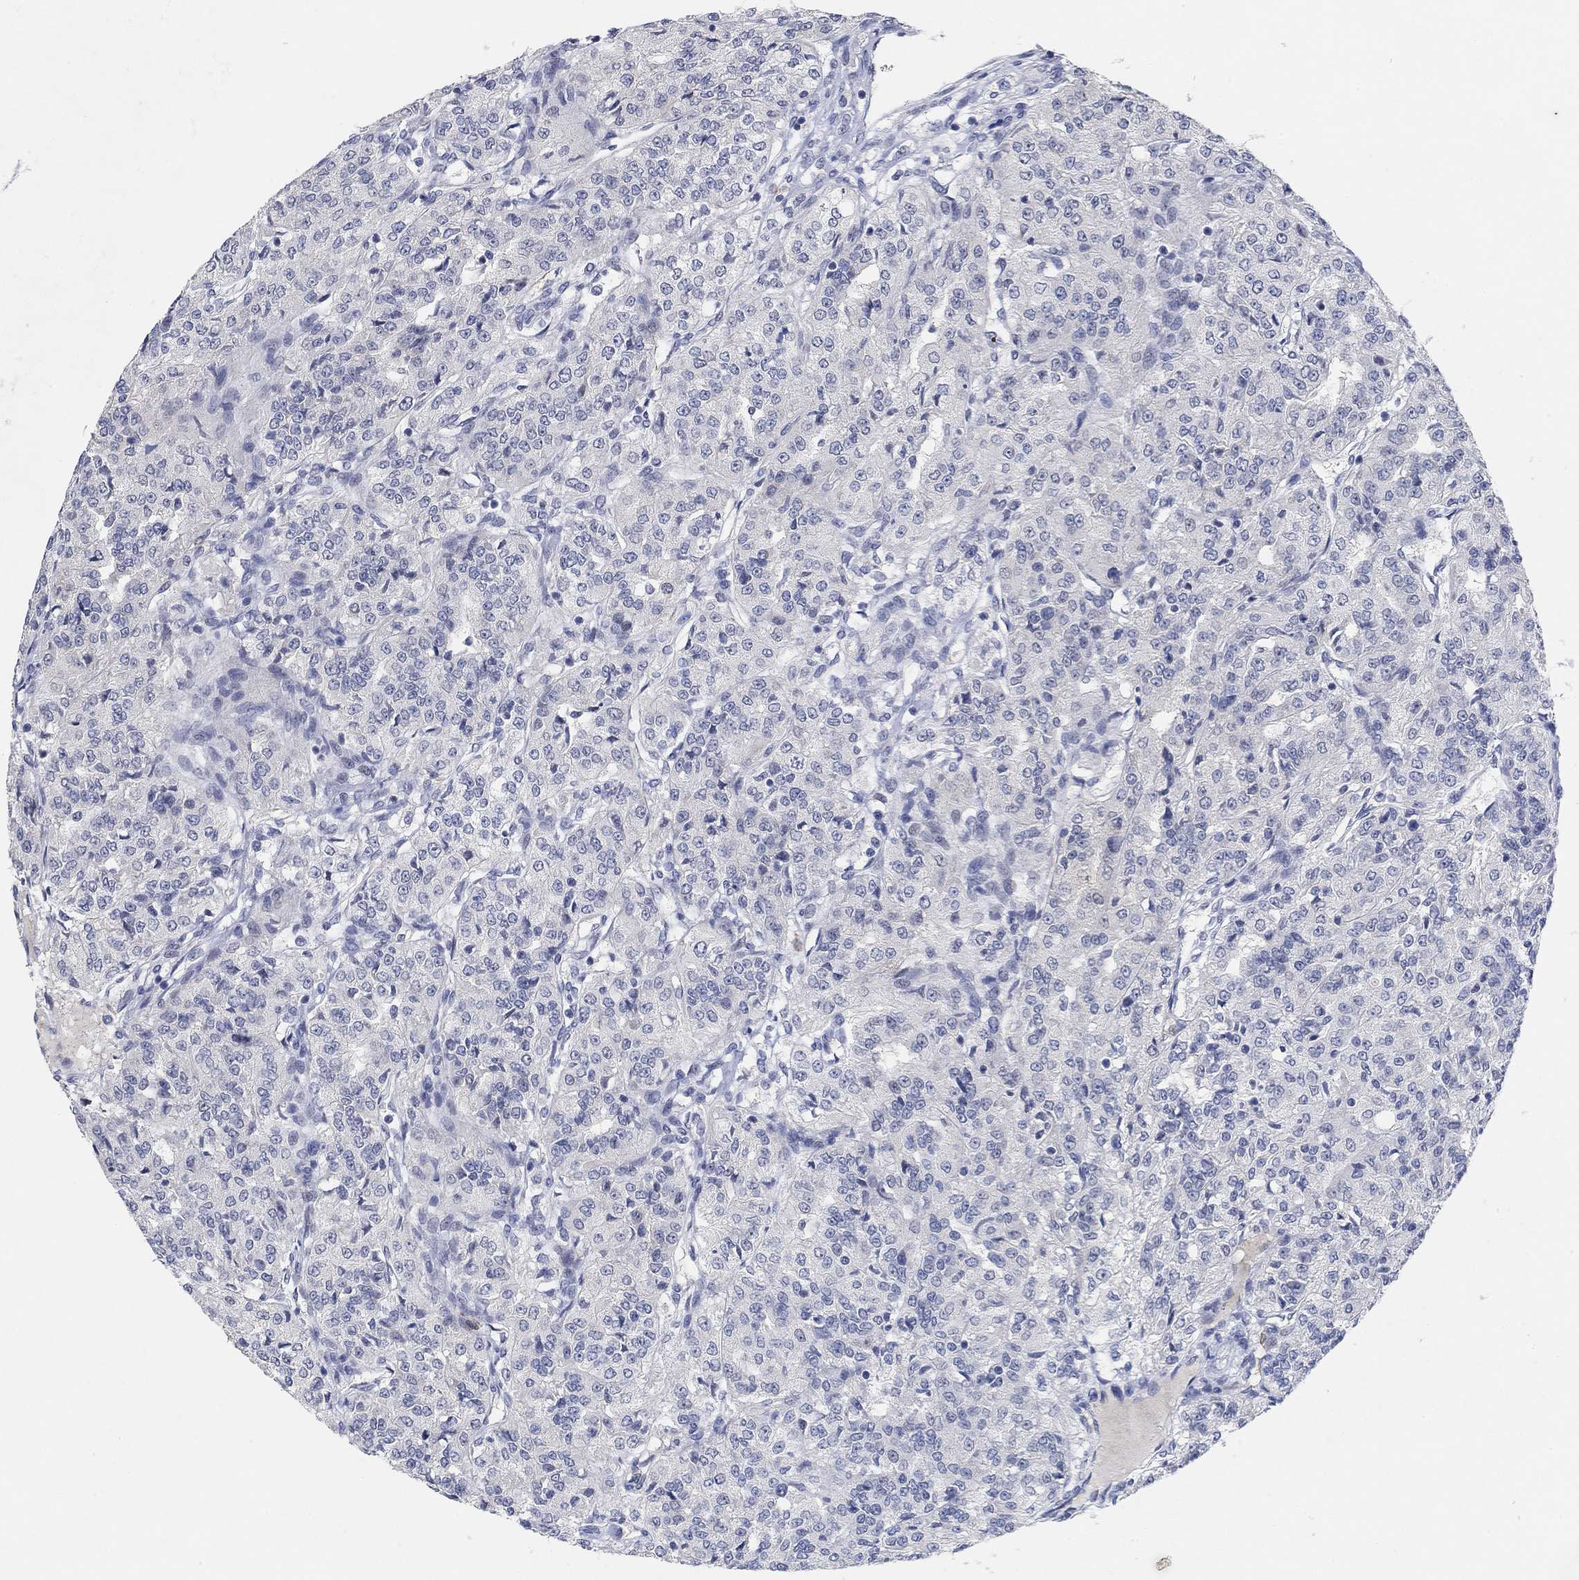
{"staining": {"intensity": "negative", "quantity": "none", "location": "none"}, "tissue": "renal cancer", "cell_type": "Tumor cells", "image_type": "cancer", "snomed": [{"axis": "morphology", "description": "Adenocarcinoma, NOS"}, {"axis": "topography", "description": "Kidney"}], "caption": "Immunohistochemistry (IHC) image of renal cancer stained for a protein (brown), which shows no expression in tumor cells.", "gene": "VAT1L", "patient": {"sex": "female", "age": 63}}